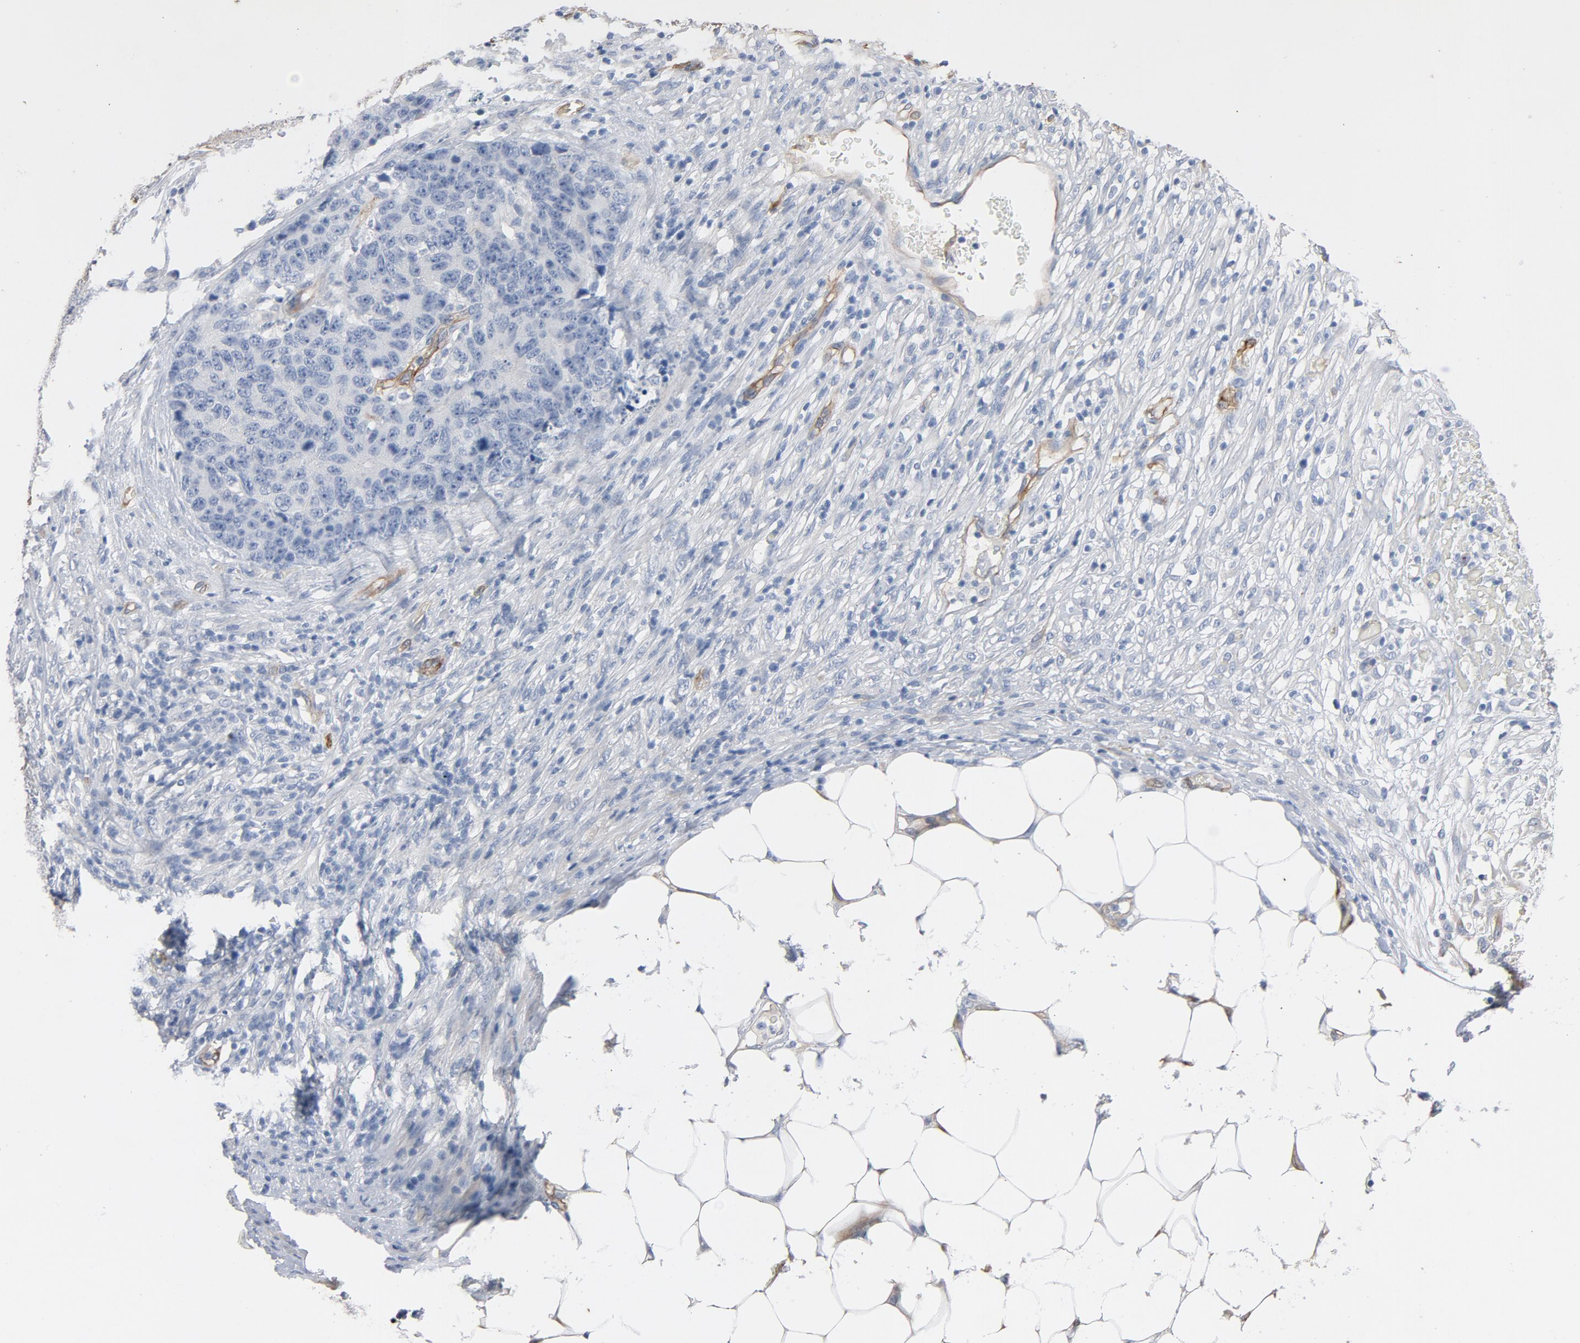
{"staining": {"intensity": "negative", "quantity": "none", "location": "none"}, "tissue": "colorectal cancer", "cell_type": "Tumor cells", "image_type": "cancer", "snomed": [{"axis": "morphology", "description": "Adenocarcinoma, NOS"}, {"axis": "topography", "description": "Colon"}], "caption": "Tumor cells are negative for brown protein staining in colorectal cancer (adenocarcinoma). (DAB (3,3'-diaminobenzidine) immunohistochemistry with hematoxylin counter stain).", "gene": "KDR", "patient": {"sex": "female", "age": 86}}